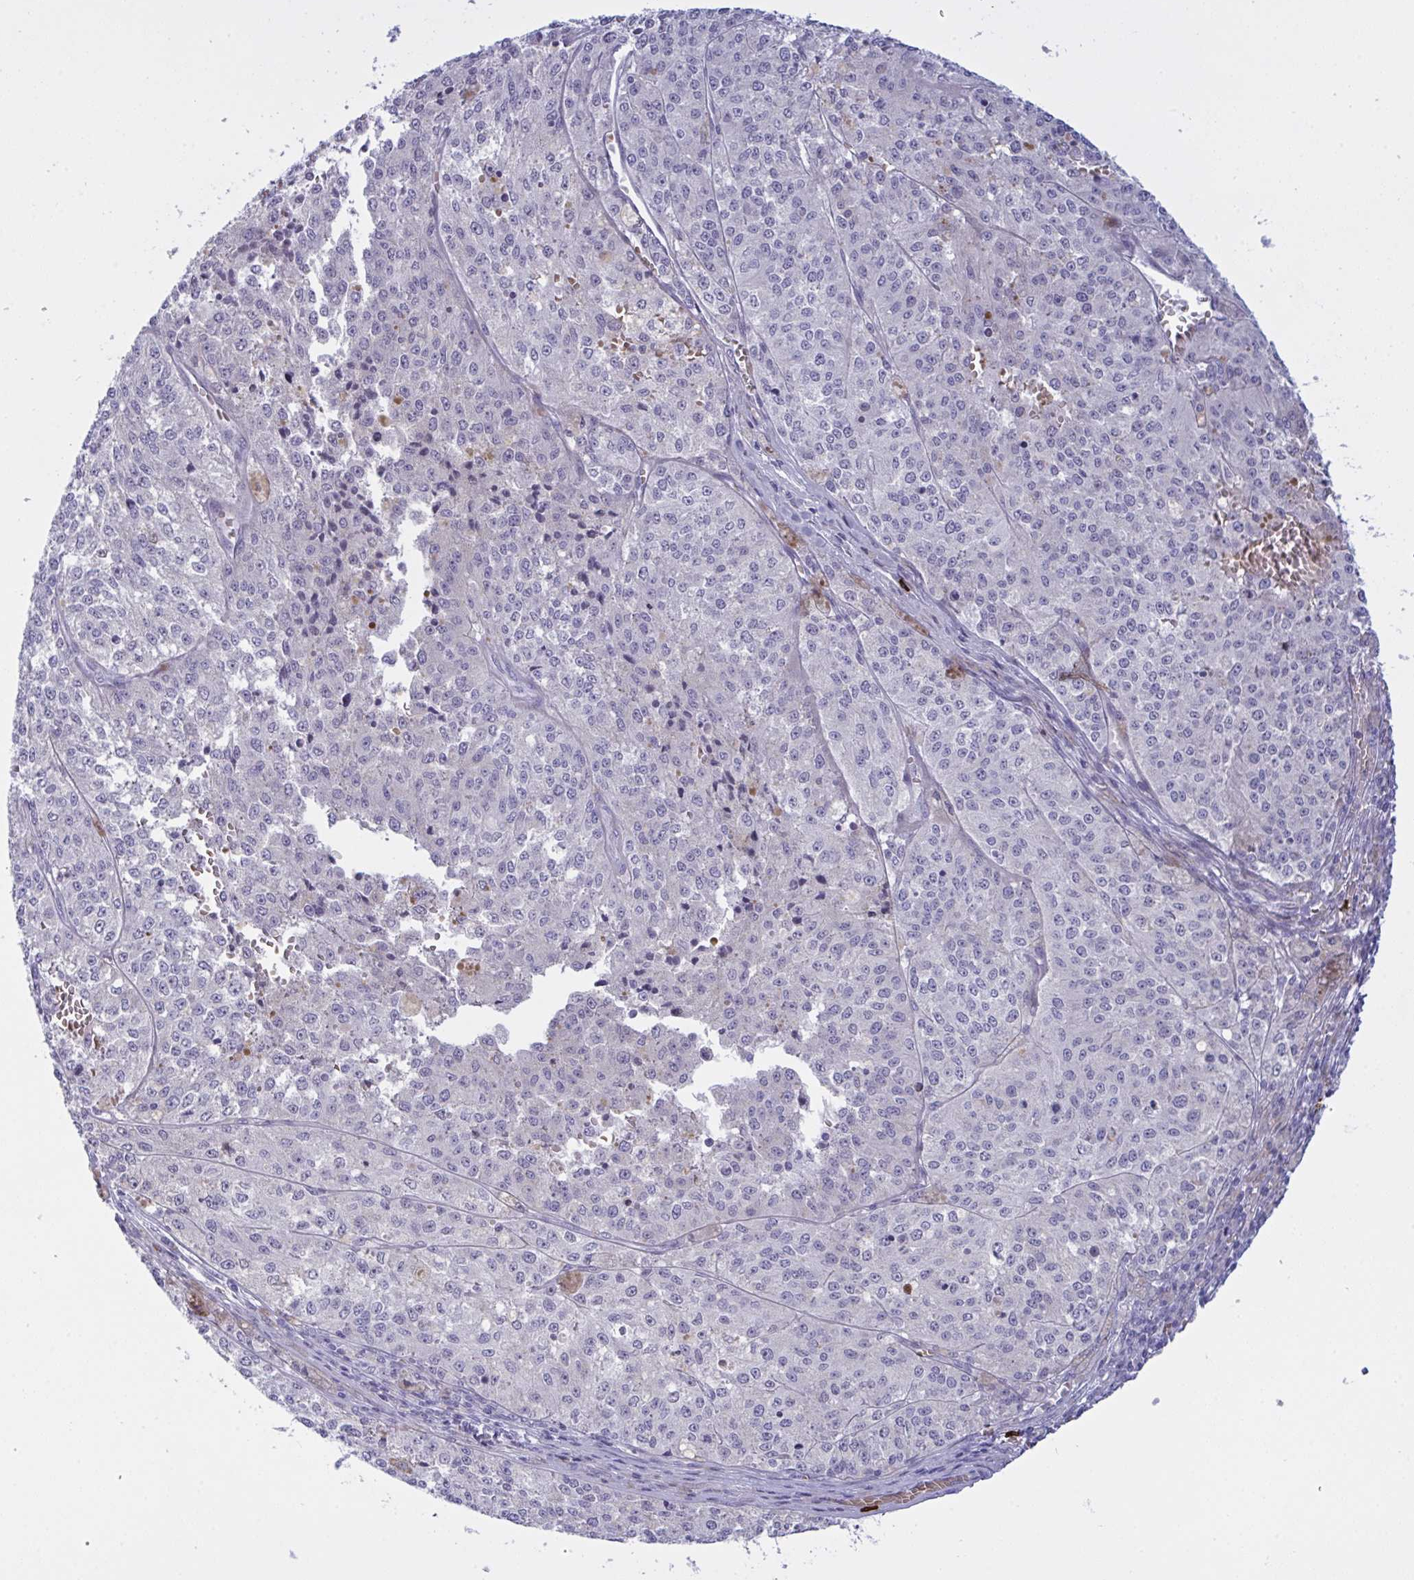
{"staining": {"intensity": "negative", "quantity": "none", "location": "none"}, "tissue": "melanoma", "cell_type": "Tumor cells", "image_type": "cancer", "snomed": [{"axis": "morphology", "description": "Malignant melanoma, Metastatic site"}, {"axis": "topography", "description": "Lymph node"}], "caption": "This photomicrograph is of melanoma stained with IHC to label a protein in brown with the nuclei are counter-stained blue. There is no expression in tumor cells. Brightfield microscopy of immunohistochemistry (IHC) stained with DAB (3,3'-diaminobenzidine) (brown) and hematoxylin (blue), captured at high magnification.", "gene": "ZNF684", "patient": {"sex": "female", "age": 64}}